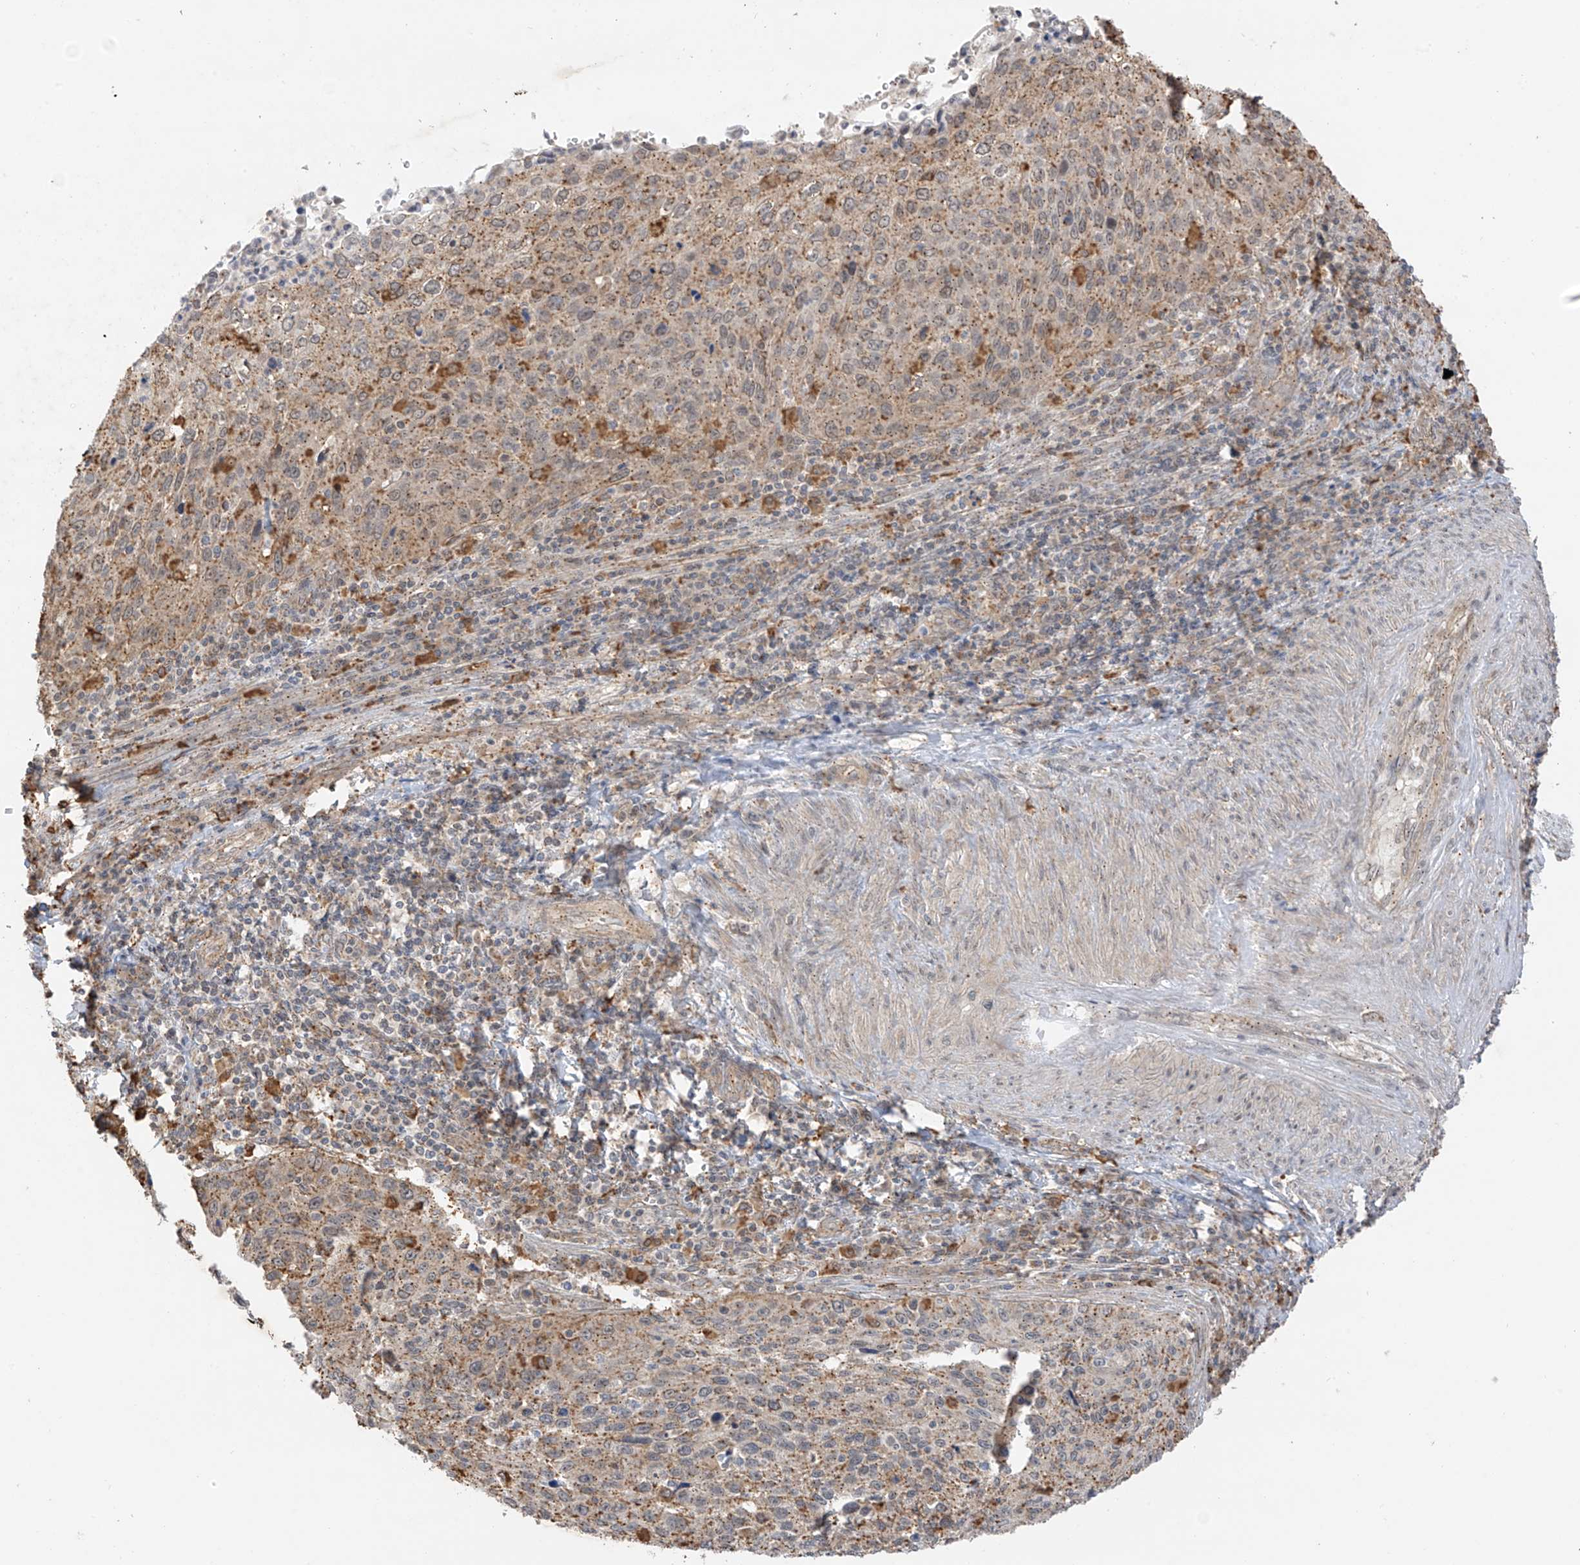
{"staining": {"intensity": "moderate", "quantity": "25%-75%", "location": "cytoplasmic/membranous"}, "tissue": "cervical cancer", "cell_type": "Tumor cells", "image_type": "cancer", "snomed": [{"axis": "morphology", "description": "Squamous cell carcinoma, NOS"}, {"axis": "topography", "description": "Cervix"}], "caption": "IHC staining of cervical squamous cell carcinoma, which exhibits medium levels of moderate cytoplasmic/membranous positivity in about 25%-75% of tumor cells indicating moderate cytoplasmic/membranous protein staining. The staining was performed using DAB (3,3'-diaminobenzidine) (brown) for protein detection and nuclei were counterstained in hematoxylin (blue).", "gene": "N4BP3", "patient": {"sex": "female", "age": 32}}